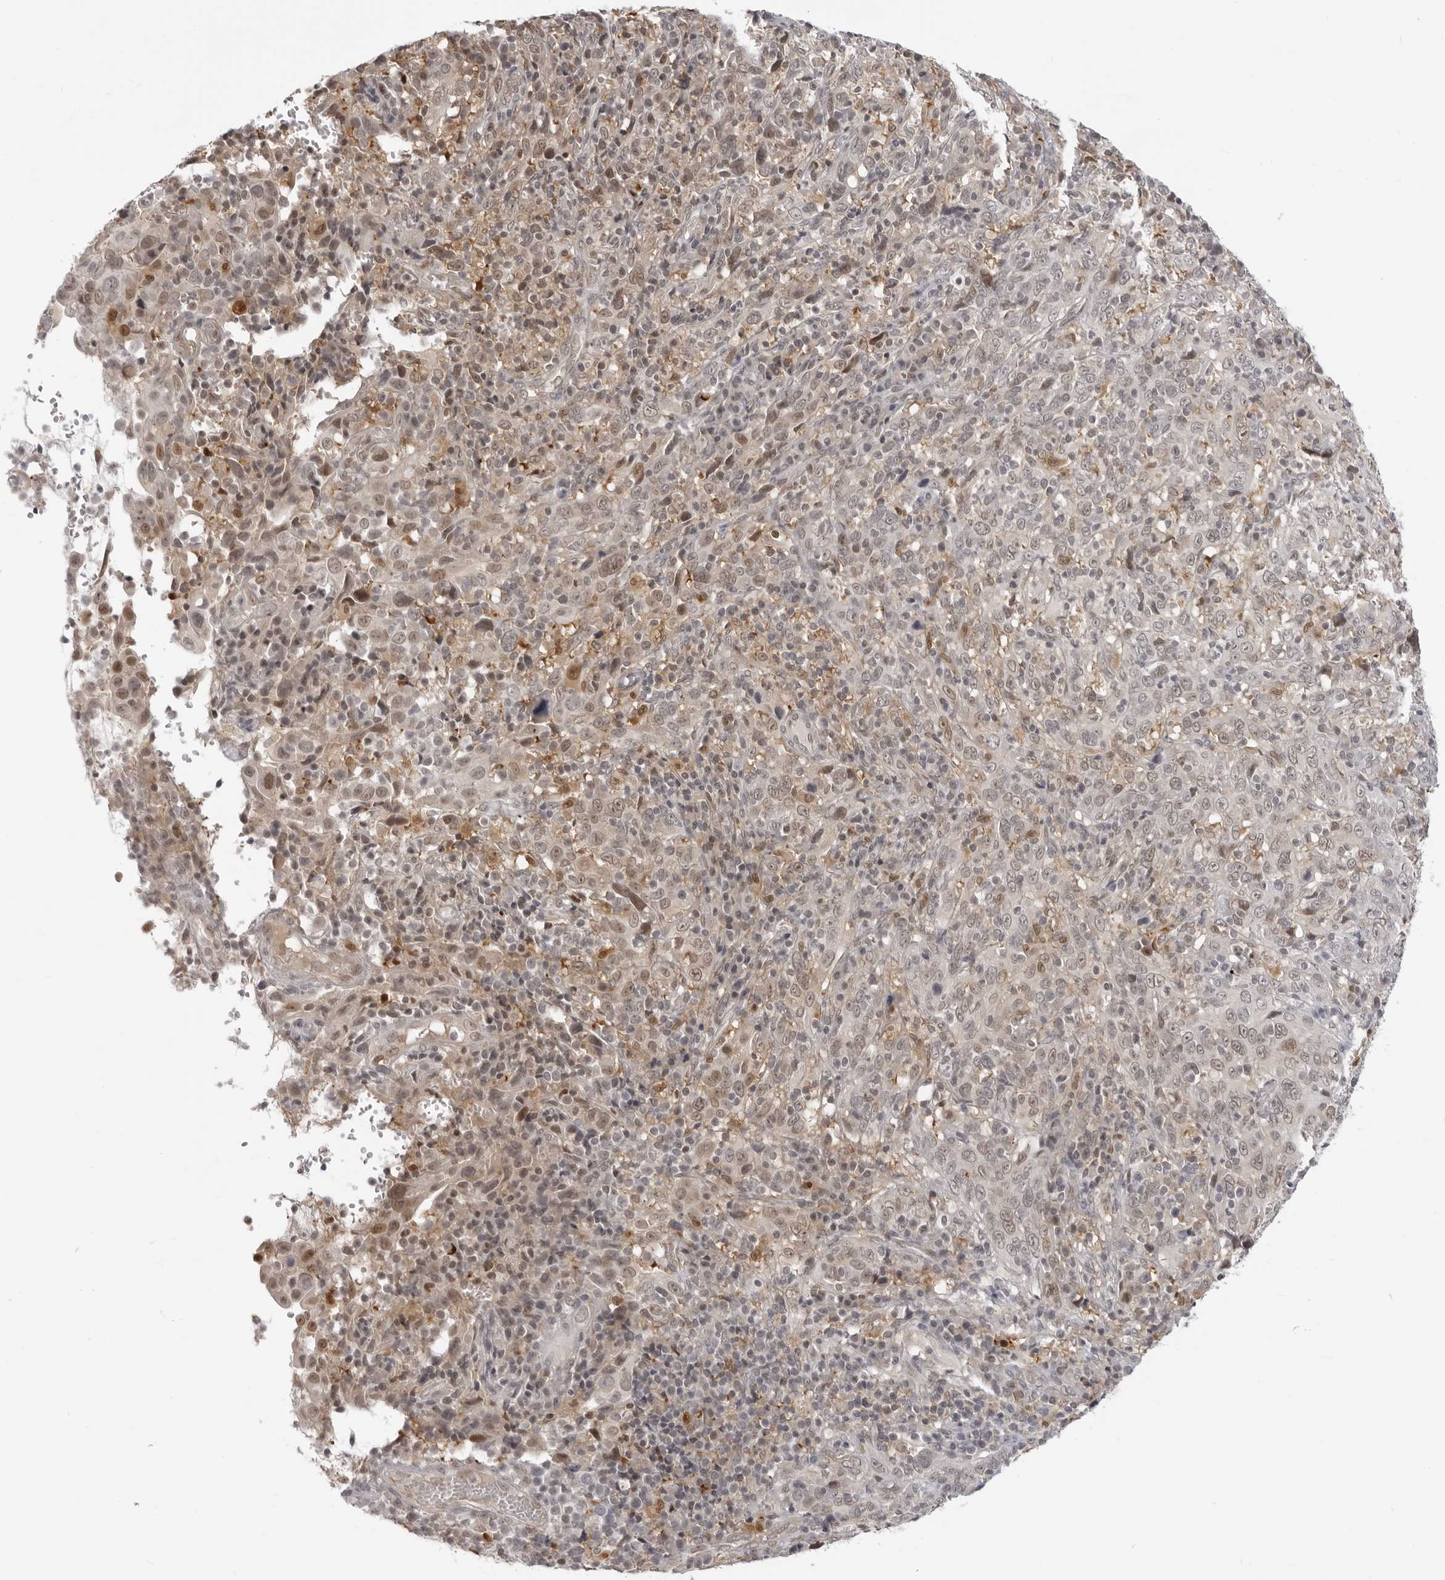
{"staining": {"intensity": "weak", "quantity": ">75%", "location": "nuclear"}, "tissue": "cervical cancer", "cell_type": "Tumor cells", "image_type": "cancer", "snomed": [{"axis": "morphology", "description": "Squamous cell carcinoma, NOS"}, {"axis": "topography", "description": "Cervix"}], "caption": "A histopathology image showing weak nuclear expression in approximately >75% of tumor cells in cervical squamous cell carcinoma, as visualized by brown immunohistochemical staining.", "gene": "SRGAP2", "patient": {"sex": "female", "age": 46}}